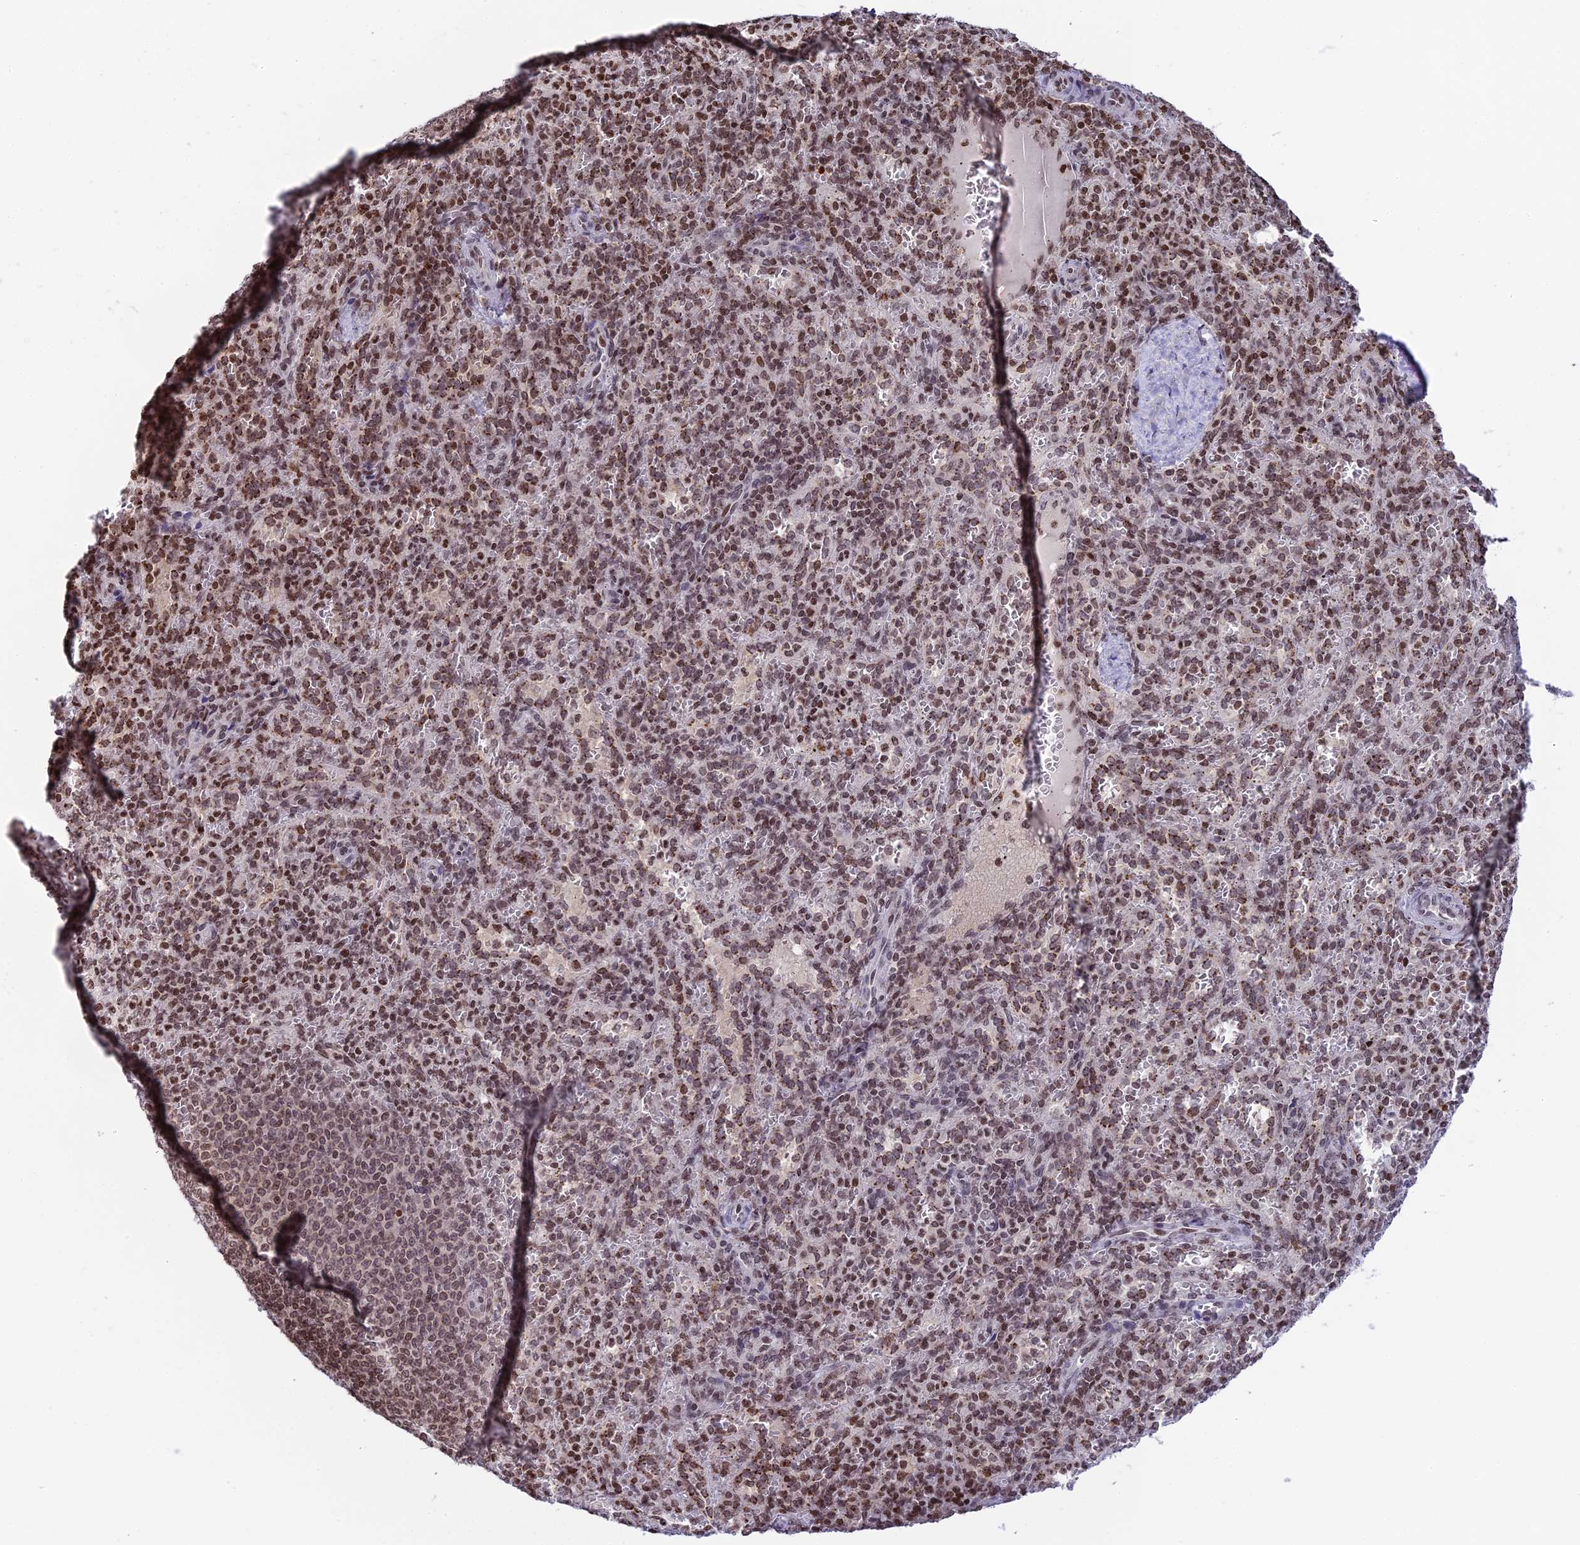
{"staining": {"intensity": "moderate", "quantity": ">75%", "location": "nuclear"}, "tissue": "spleen", "cell_type": "Cells in red pulp", "image_type": "normal", "snomed": [{"axis": "morphology", "description": "Normal tissue, NOS"}, {"axis": "topography", "description": "Spleen"}], "caption": "Protein analysis of benign spleen demonstrates moderate nuclear staining in about >75% of cells in red pulp.", "gene": "TET2", "patient": {"sex": "female", "age": 21}}